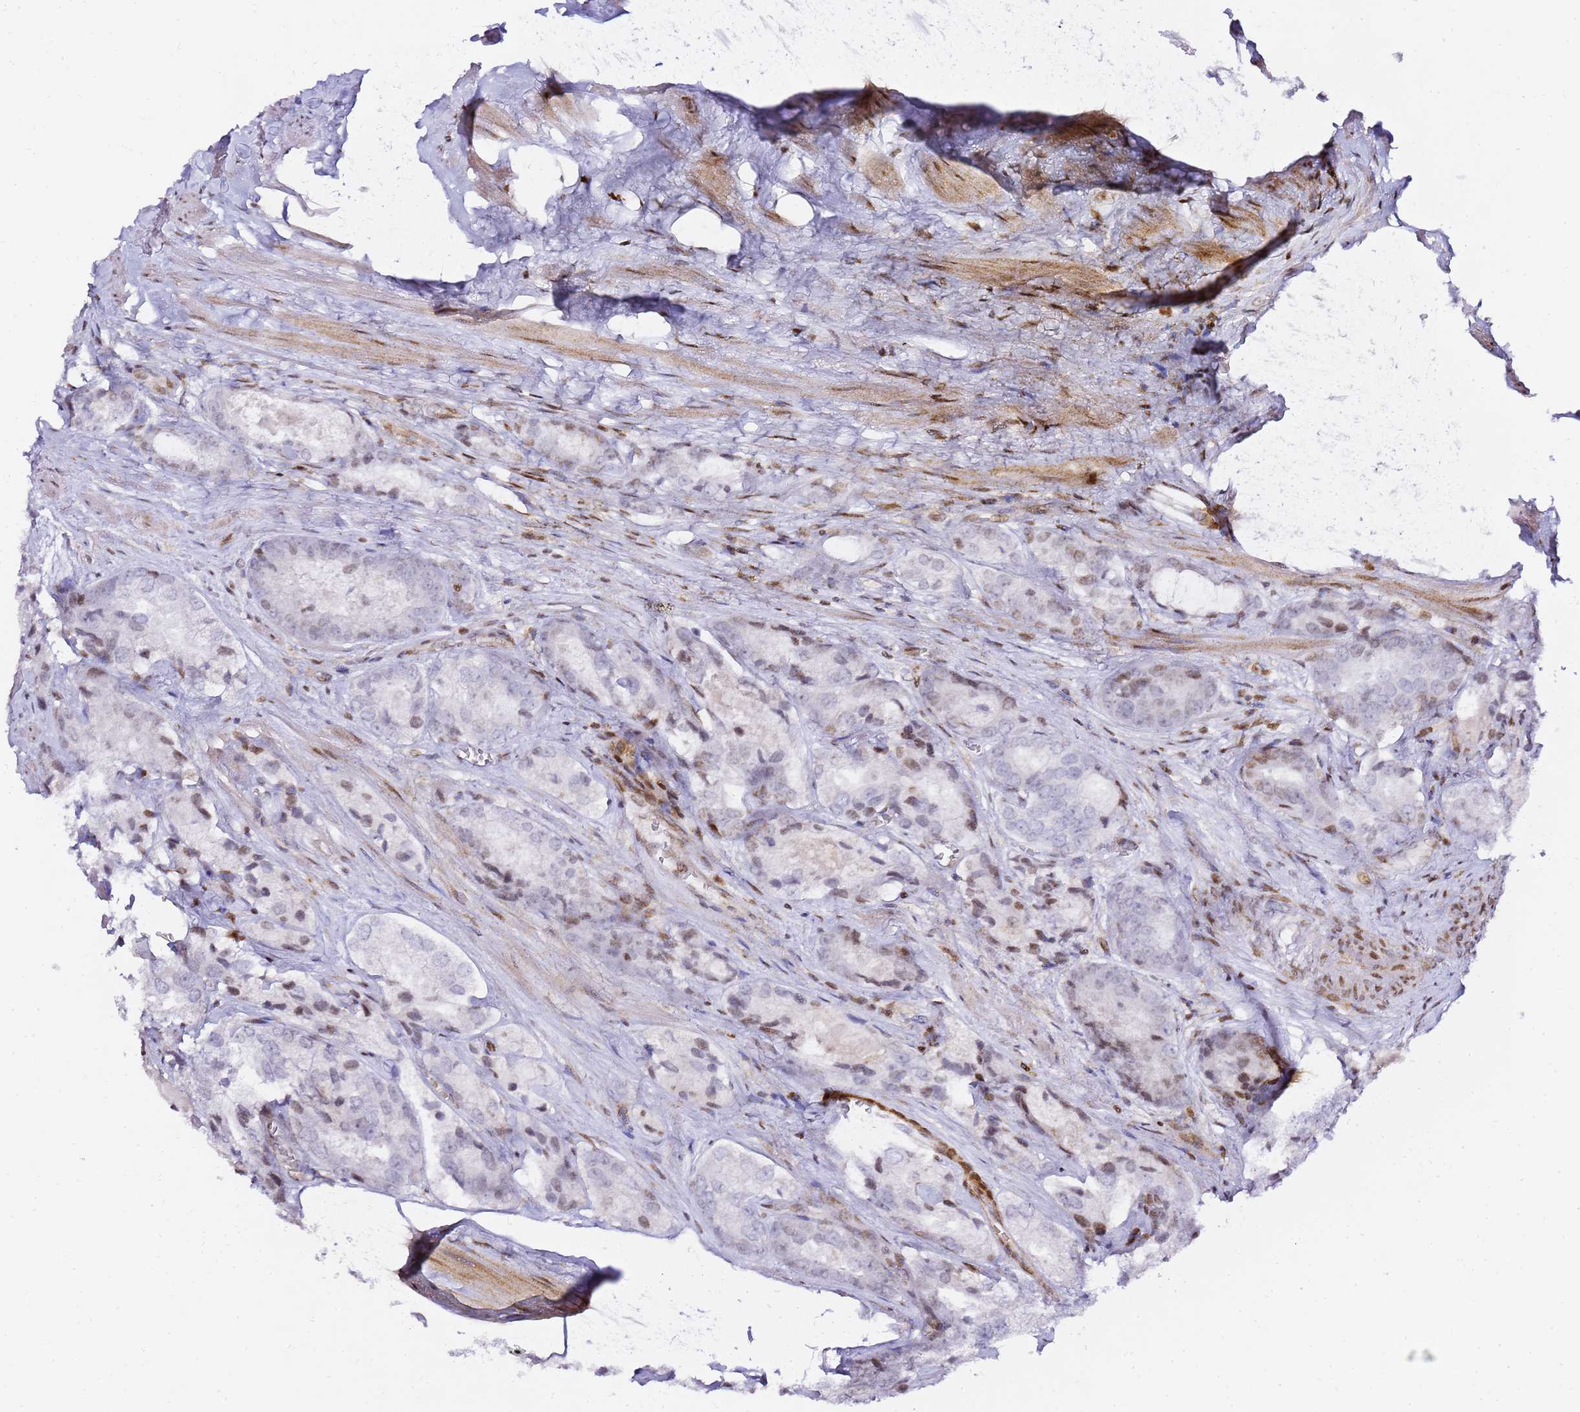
{"staining": {"intensity": "weak", "quantity": "<25%", "location": "nuclear"}, "tissue": "prostate cancer", "cell_type": "Tumor cells", "image_type": "cancer", "snomed": [{"axis": "morphology", "description": "Adenocarcinoma, Low grade"}, {"axis": "topography", "description": "Prostate"}], "caption": "This image is of prostate cancer stained with IHC to label a protein in brown with the nuclei are counter-stained blue. There is no positivity in tumor cells. (DAB (3,3'-diaminobenzidine) immunohistochemistry (IHC) visualized using brightfield microscopy, high magnification).", "gene": "GBP2", "patient": {"sex": "male", "age": 68}}